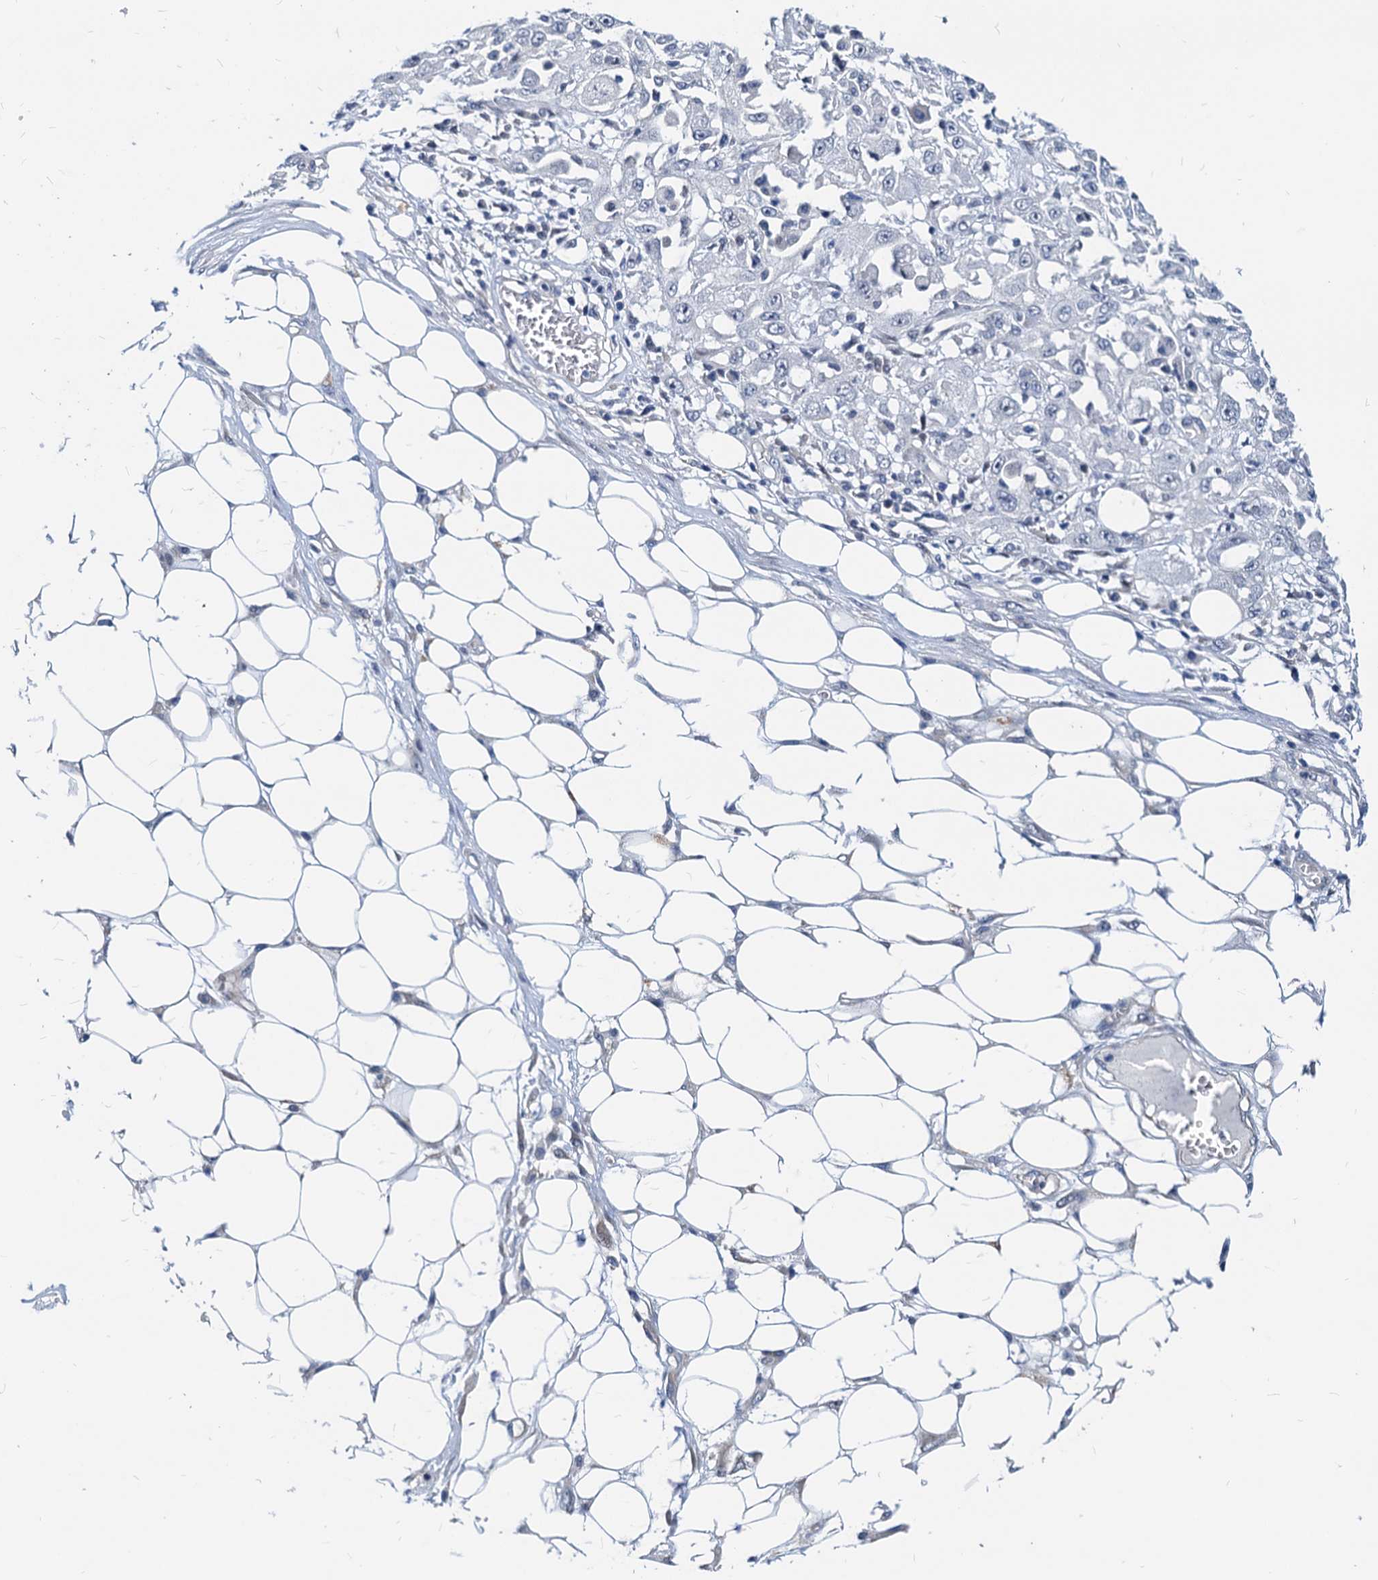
{"staining": {"intensity": "negative", "quantity": "none", "location": "none"}, "tissue": "skin cancer", "cell_type": "Tumor cells", "image_type": "cancer", "snomed": [{"axis": "morphology", "description": "Squamous cell carcinoma, NOS"}, {"axis": "morphology", "description": "Squamous cell carcinoma, metastatic, NOS"}, {"axis": "topography", "description": "Skin"}, {"axis": "topography", "description": "Lymph node"}], "caption": "A high-resolution micrograph shows immunohistochemistry staining of skin squamous cell carcinoma, which reveals no significant expression in tumor cells. The staining is performed using DAB (3,3'-diaminobenzidine) brown chromogen with nuclei counter-stained in using hematoxylin.", "gene": "HSF2", "patient": {"sex": "male", "age": 75}}